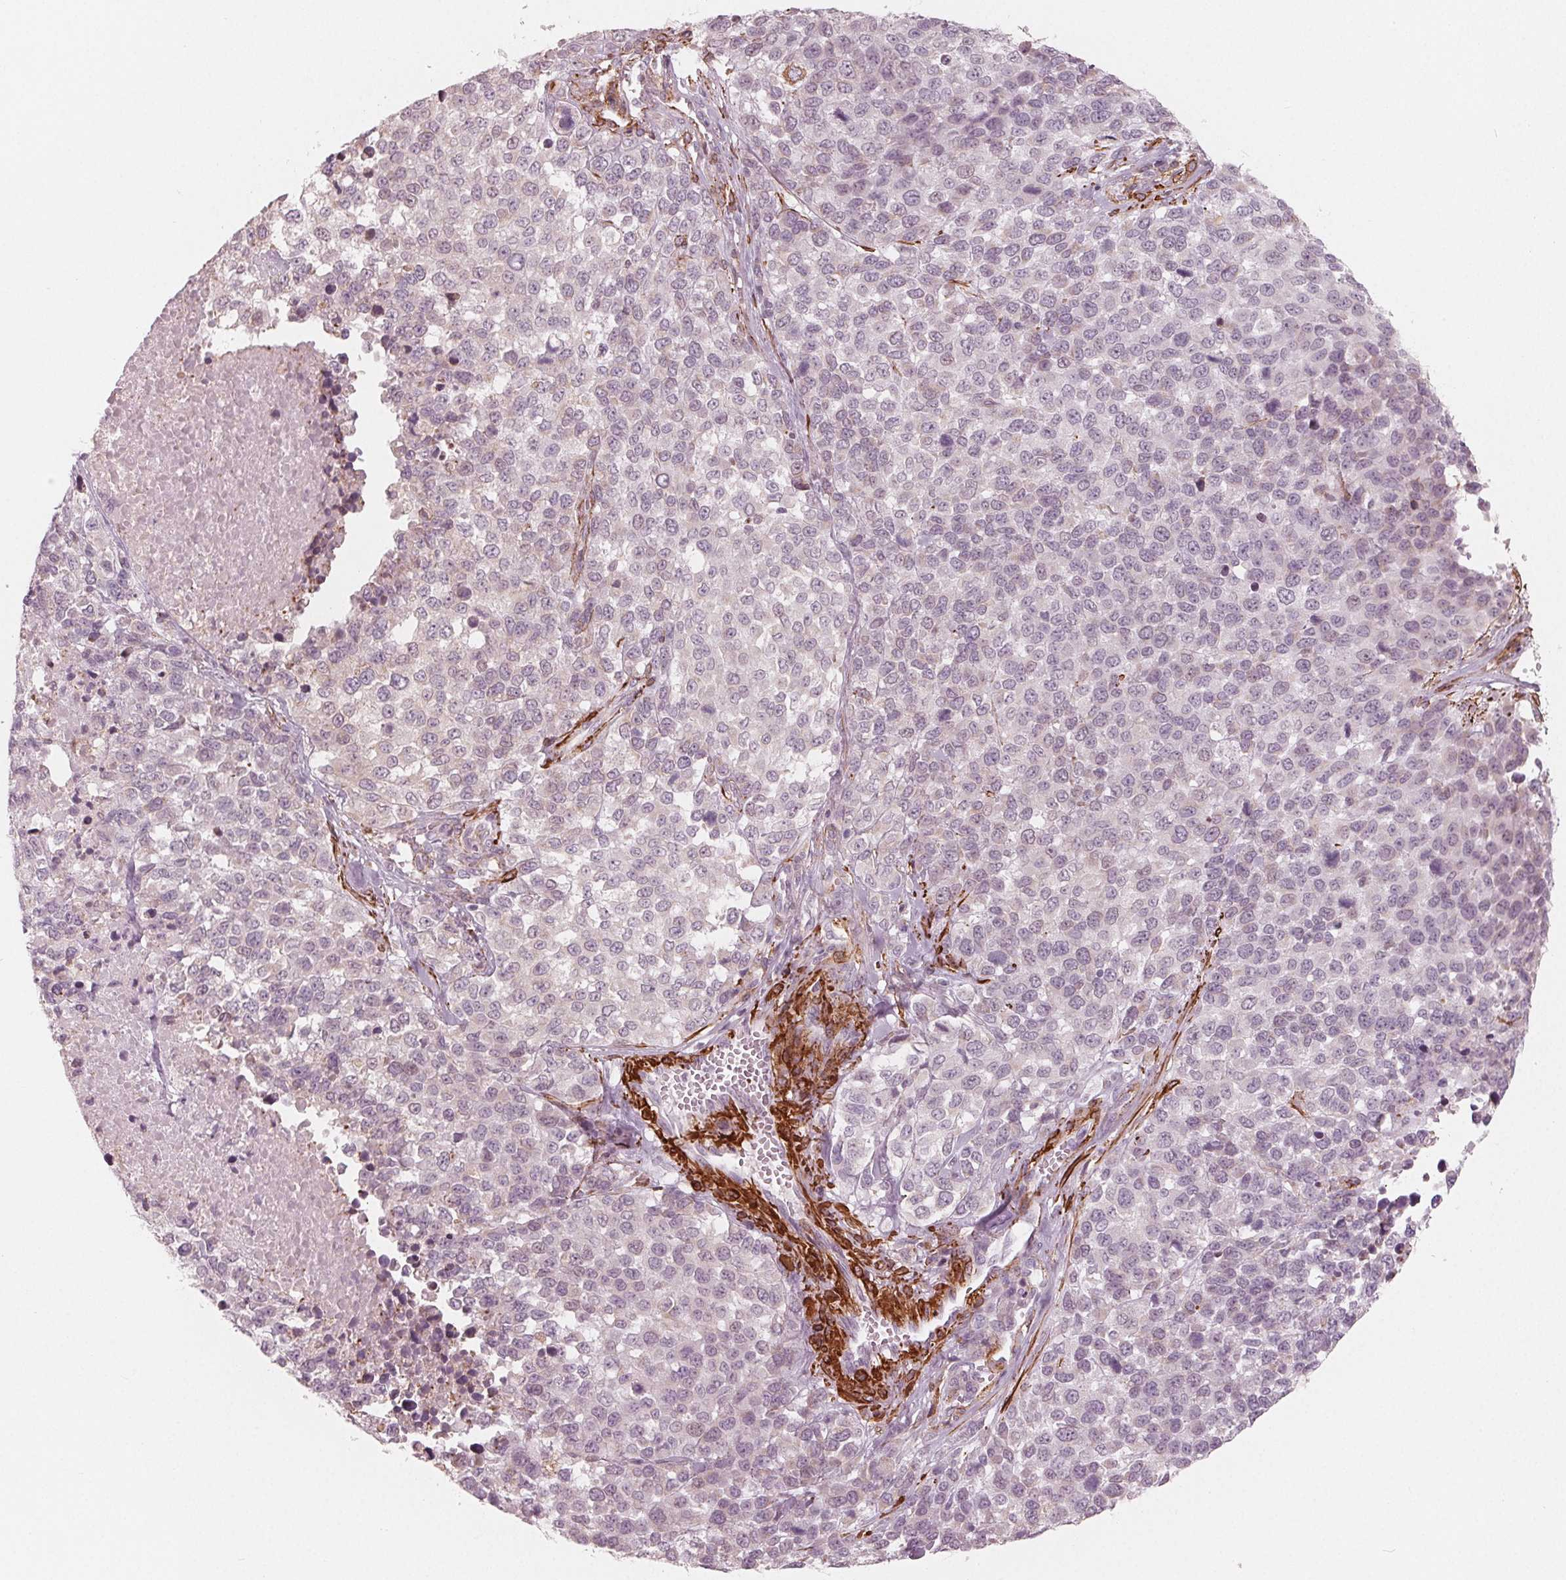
{"staining": {"intensity": "negative", "quantity": "none", "location": "none"}, "tissue": "melanoma", "cell_type": "Tumor cells", "image_type": "cancer", "snomed": [{"axis": "morphology", "description": "Malignant melanoma, Metastatic site"}, {"axis": "topography", "description": "Skin"}], "caption": "DAB immunohistochemical staining of human malignant melanoma (metastatic site) shows no significant positivity in tumor cells.", "gene": "MIER3", "patient": {"sex": "male", "age": 84}}